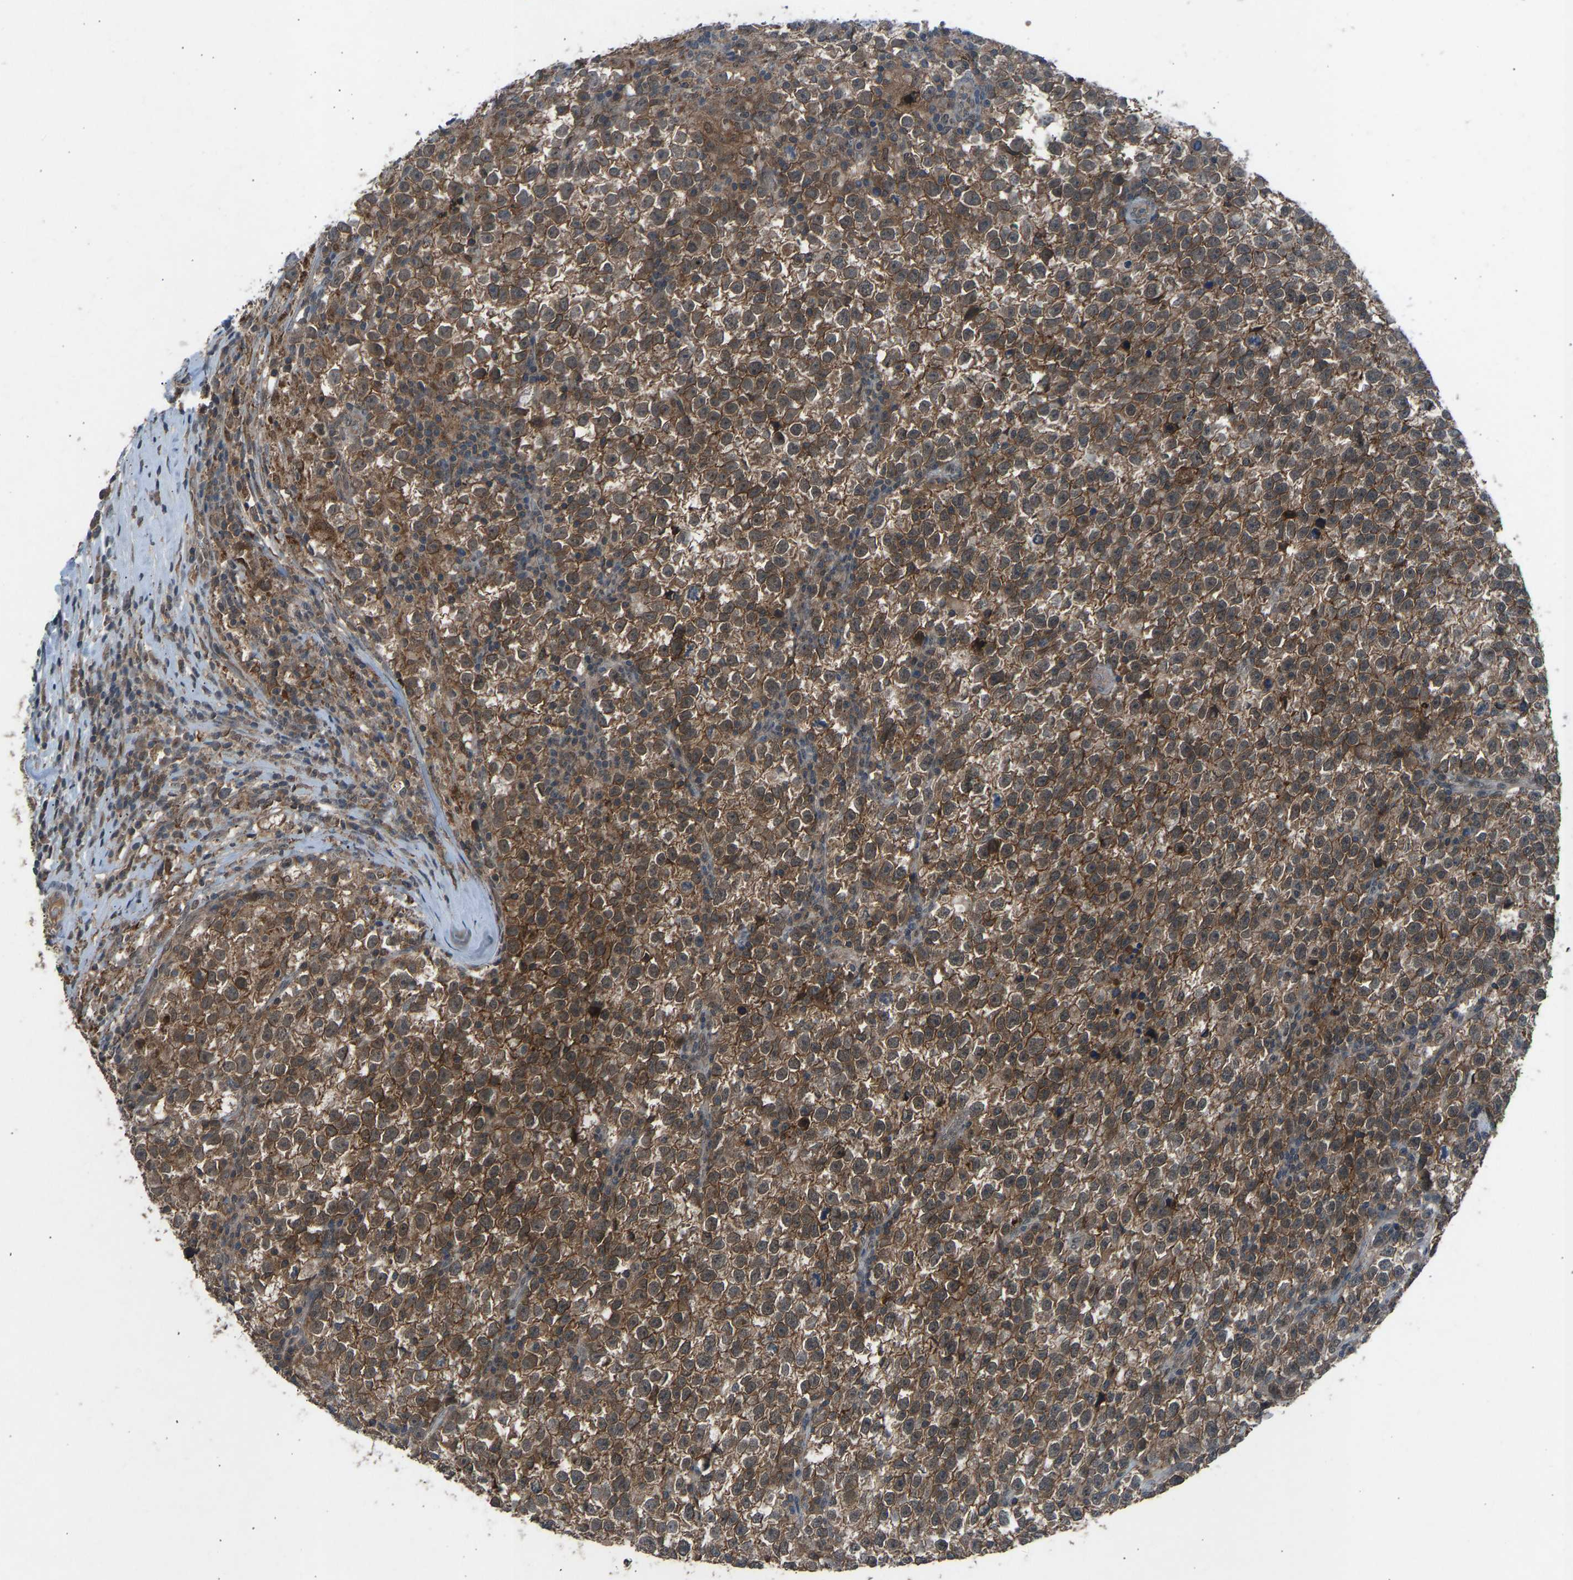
{"staining": {"intensity": "moderate", "quantity": ">75%", "location": "cytoplasmic/membranous"}, "tissue": "testis cancer", "cell_type": "Tumor cells", "image_type": "cancer", "snomed": [{"axis": "morphology", "description": "Normal tissue, NOS"}, {"axis": "morphology", "description": "Seminoma, NOS"}, {"axis": "topography", "description": "Testis"}], "caption": "A photomicrograph of testis cancer stained for a protein exhibits moderate cytoplasmic/membranous brown staining in tumor cells.", "gene": "SLC43A1", "patient": {"sex": "male", "age": 43}}